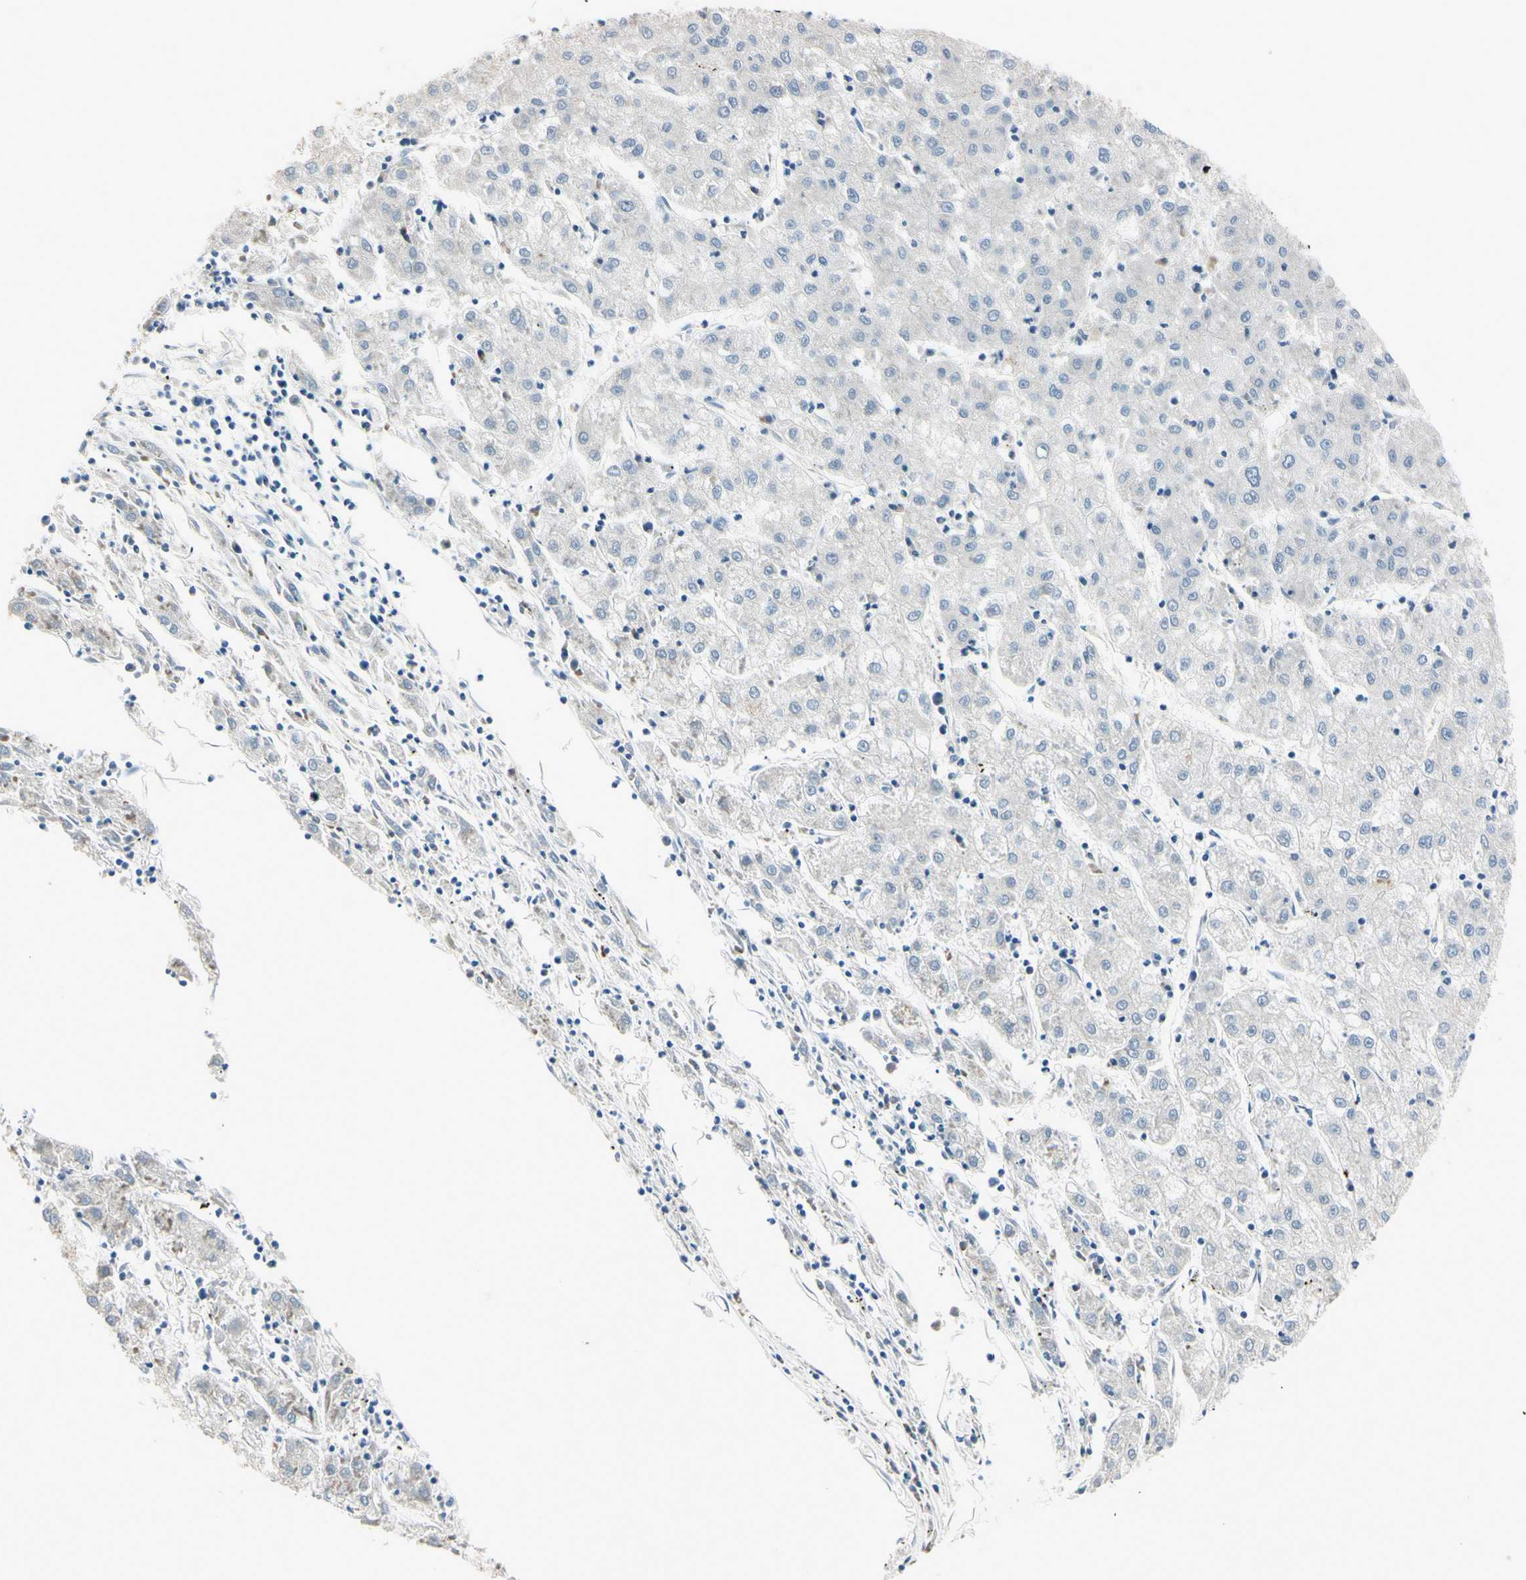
{"staining": {"intensity": "negative", "quantity": "none", "location": "none"}, "tissue": "liver cancer", "cell_type": "Tumor cells", "image_type": "cancer", "snomed": [{"axis": "morphology", "description": "Carcinoma, Hepatocellular, NOS"}, {"axis": "topography", "description": "Liver"}], "caption": "IHC image of liver hepatocellular carcinoma stained for a protein (brown), which reveals no expression in tumor cells.", "gene": "AATK", "patient": {"sex": "male", "age": 72}}